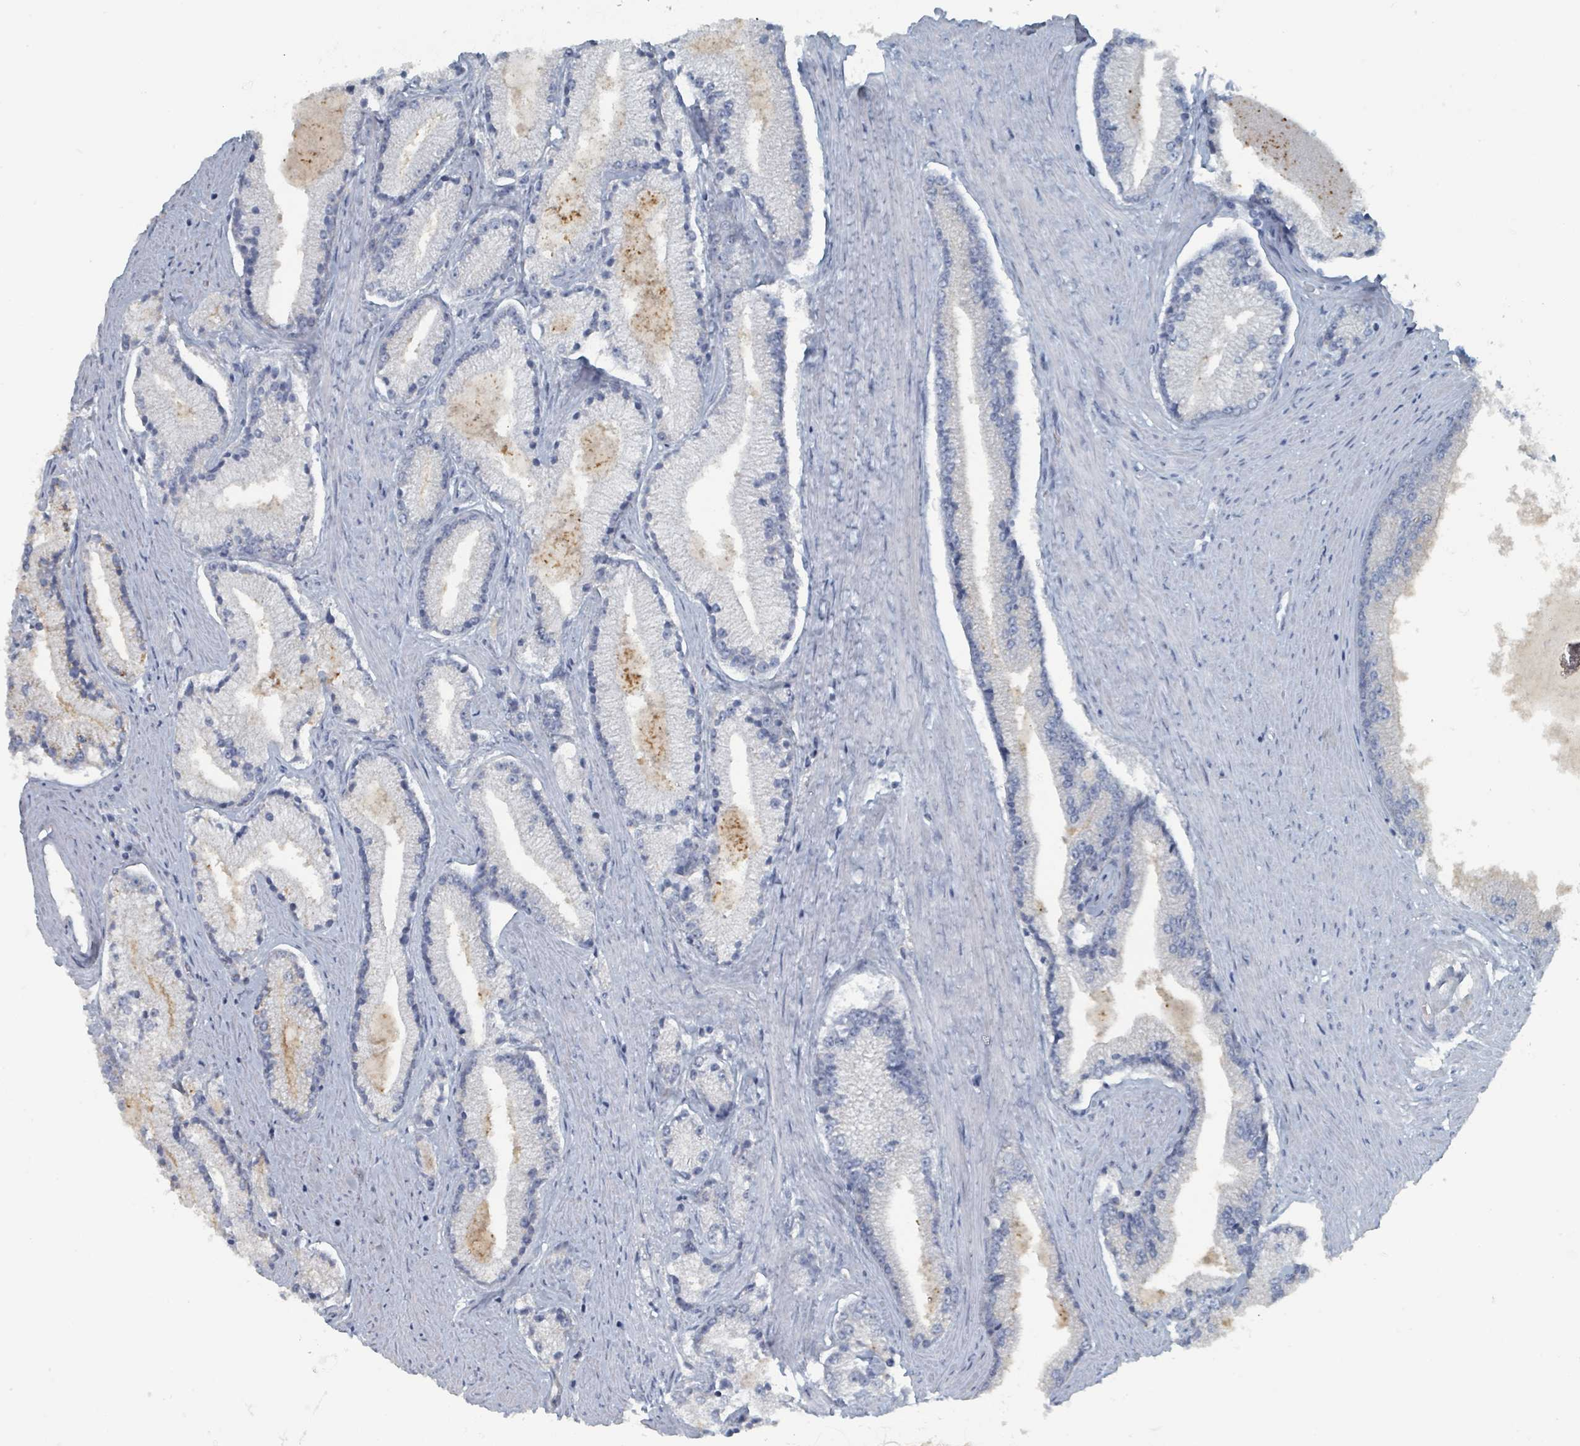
{"staining": {"intensity": "negative", "quantity": "none", "location": "none"}, "tissue": "prostate cancer", "cell_type": "Tumor cells", "image_type": "cancer", "snomed": [{"axis": "morphology", "description": "Adenocarcinoma, High grade"}, {"axis": "topography", "description": "Prostate"}], "caption": "This is an immunohistochemistry histopathology image of prostate adenocarcinoma (high-grade). There is no expression in tumor cells.", "gene": "GAMT", "patient": {"sex": "male", "age": 67}}